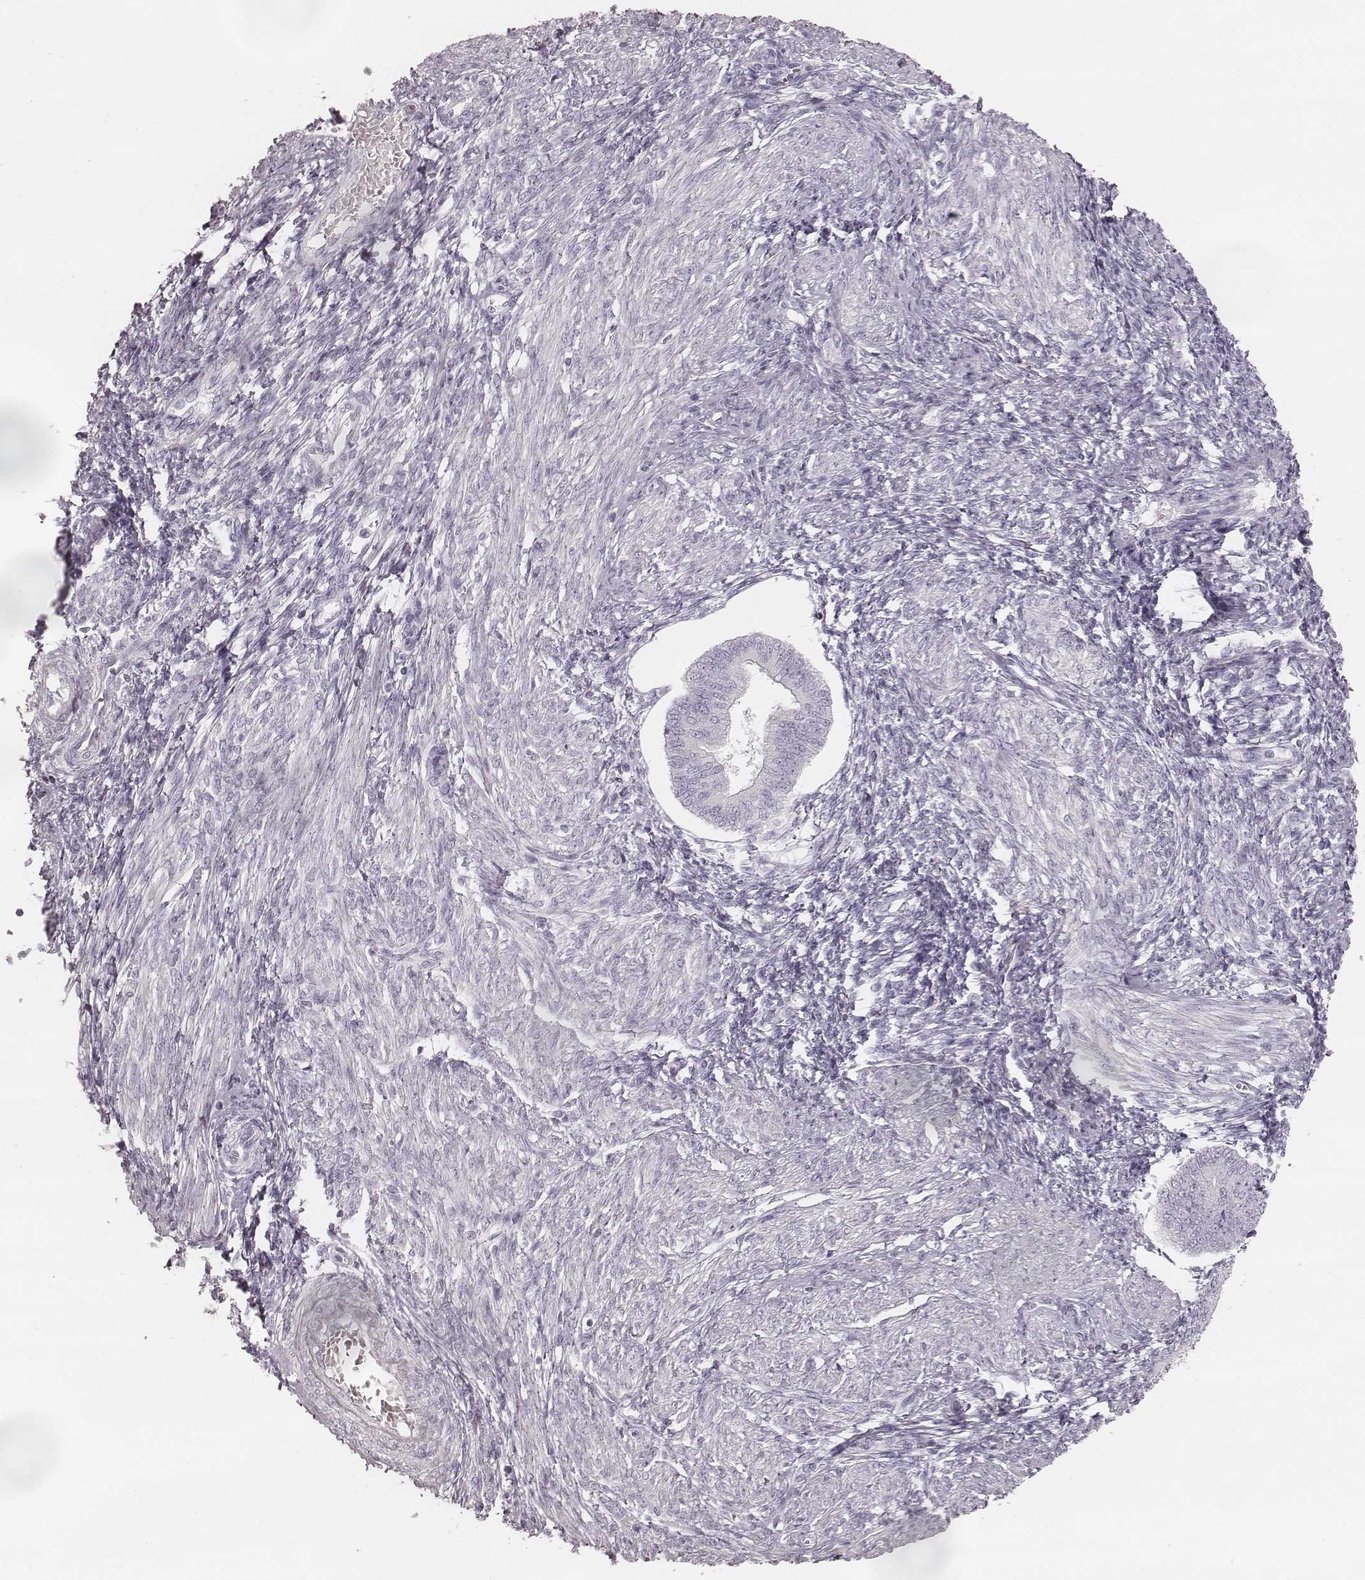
{"staining": {"intensity": "negative", "quantity": "none", "location": "none"}, "tissue": "endometrium", "cell_type": "Cells in endometrial stroma", "image_type": "normal", "snomed": [{"axis": "morphology", "description": "Normal tissue, NOS"}, {"axis": "topography", "description": "Endometrium"}], "caption": "Cells in endometrial stroma are negative for brown protein staining in unremarkable endometrium. The staining is performed using DAB (3,3'-diaminobenzidine) brown chromogen with nuclei counter-stained in using hematoxylin.", "gene": "KRT82", "patient": {"sex": "female", "age": 42}}